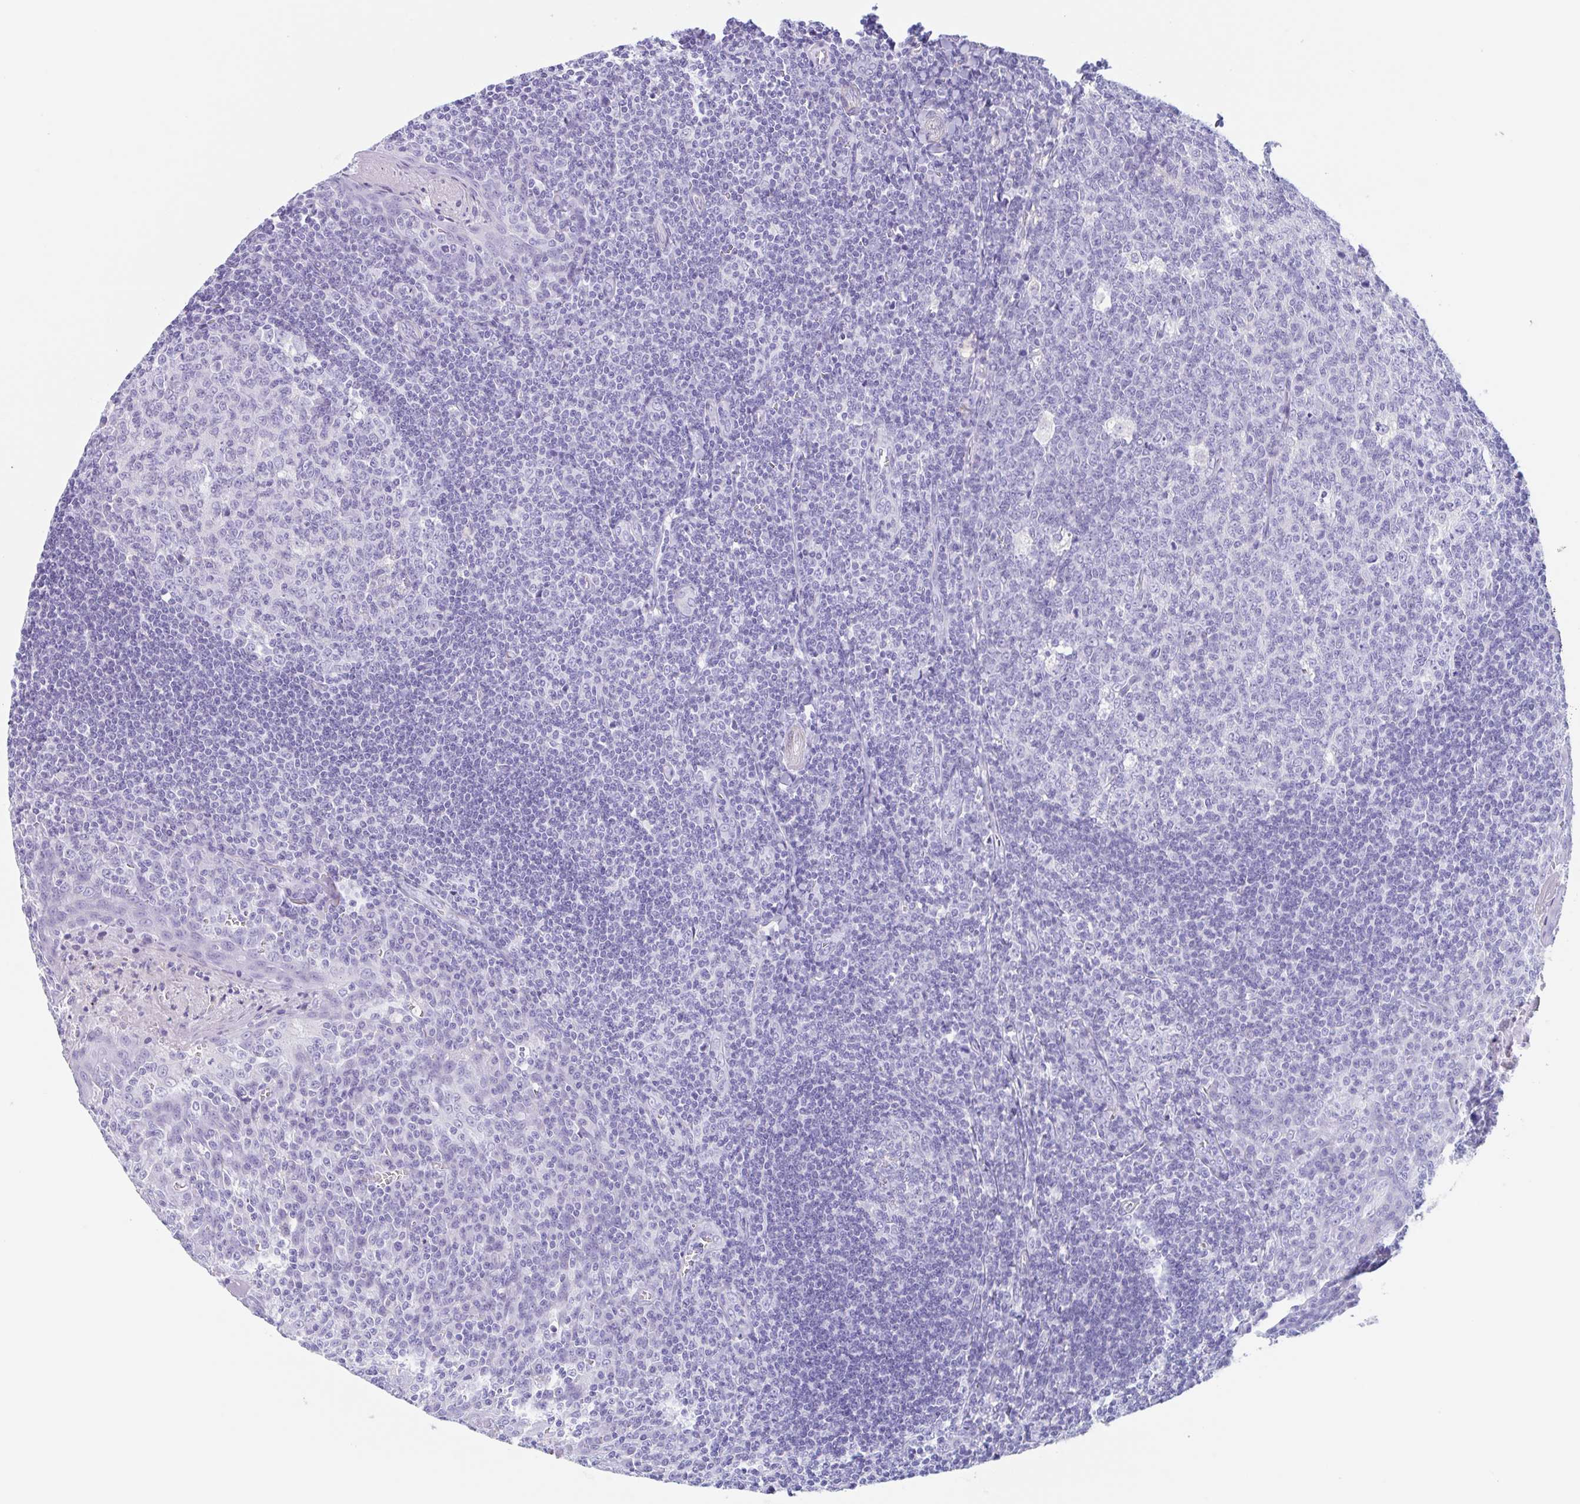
{"staining": {"intensity": "negative", "quantity": "none", "location": "none"}, "tissue": "tonsil", "cell_type": "Germinal center cells", "image_type": "normal", "snomed": [{"axis": "morphology", "description": "Normal tissue, NOS"}, {"axis": "topography", "description": "Tonsil"}], "caption": "A high-resolution histopathology image shows IHC staining of benign tonsil, which exhibits no significant expression in germinal center cells.", "gene": "TAS2R41", "patient": {"sex": "male", "age": 27}}